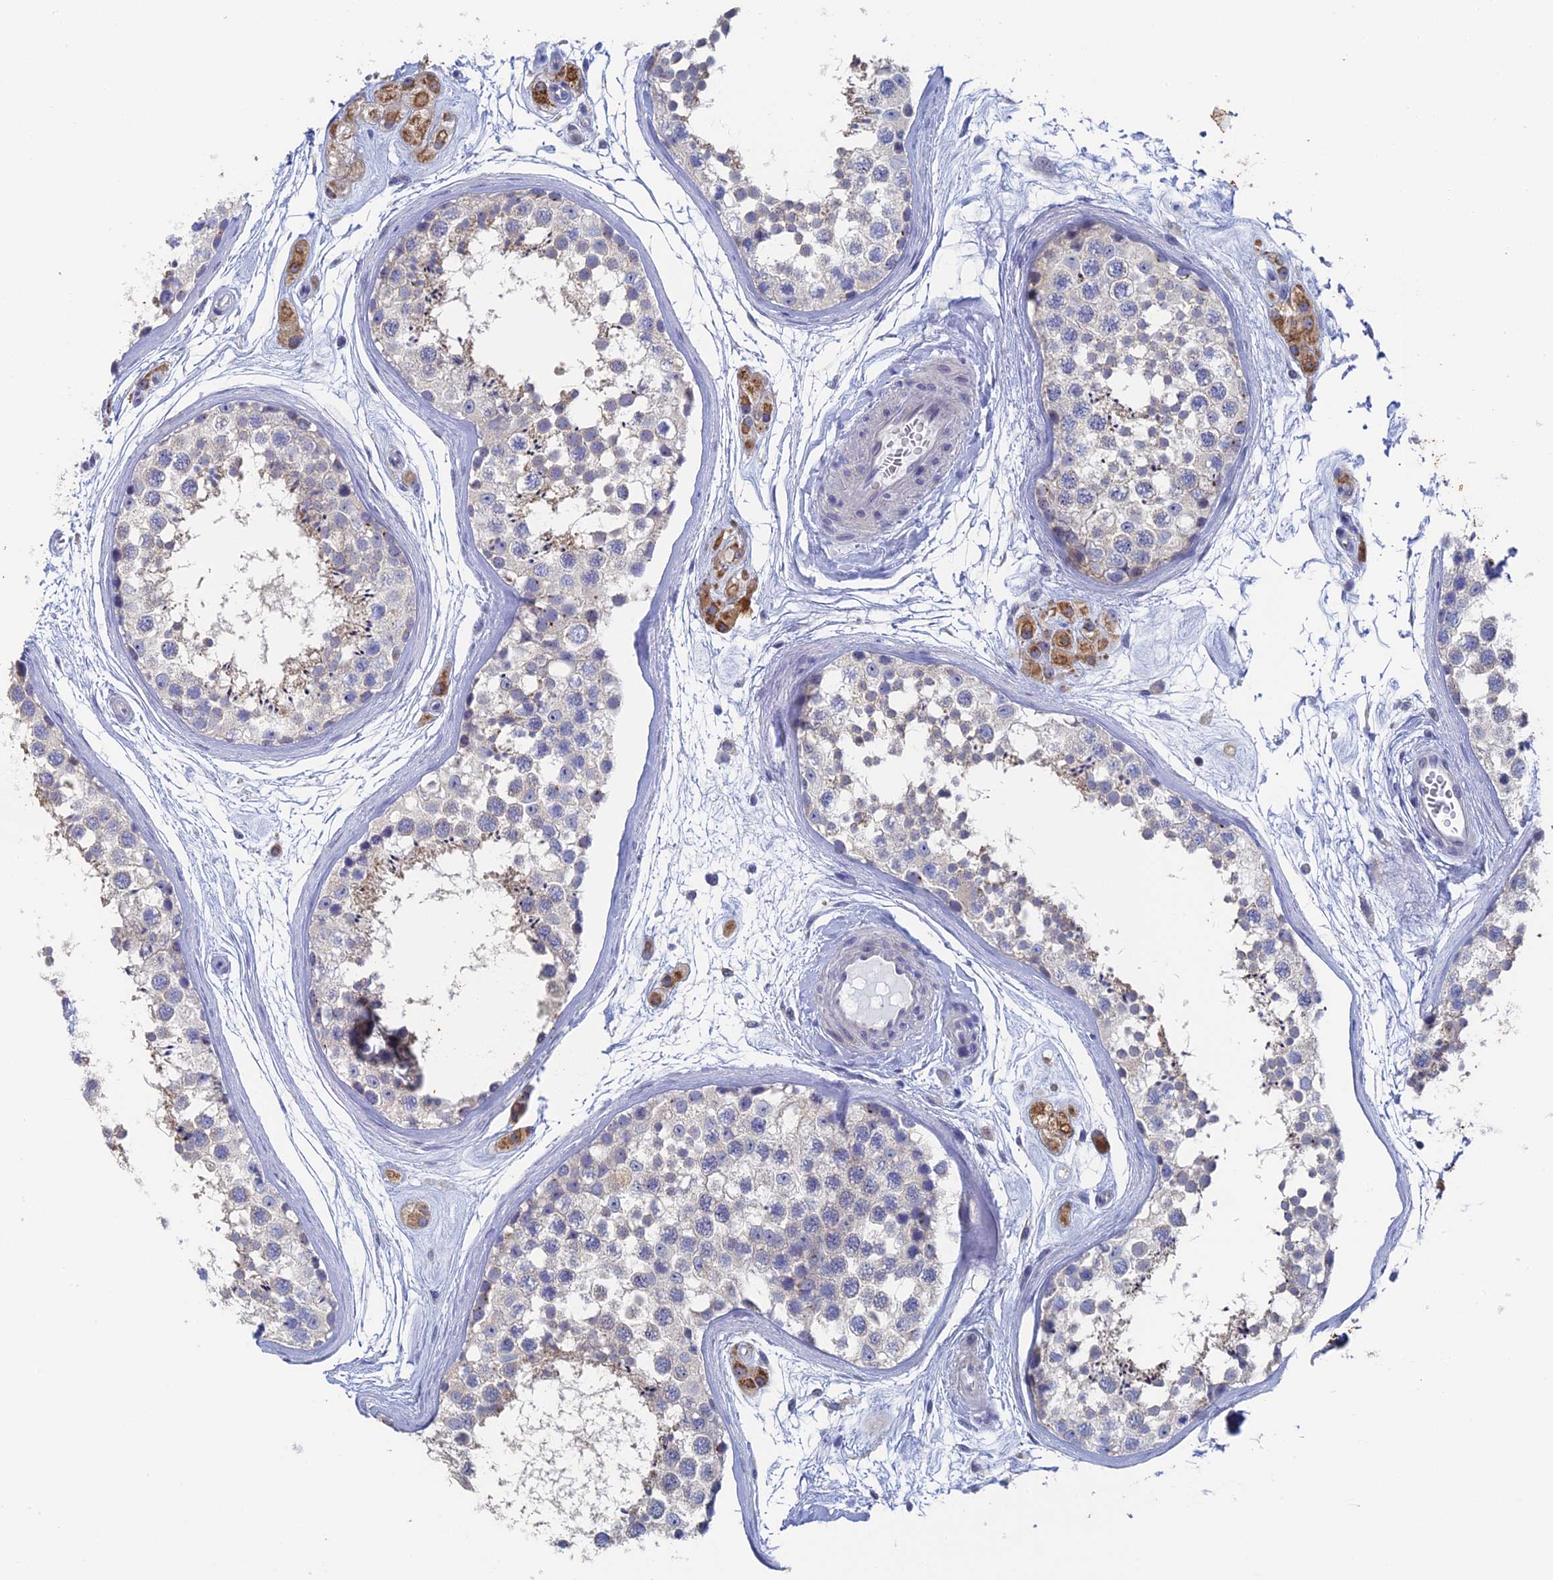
{"staining": {"intensity": "negative", "quantity": "none", "location": "none"}, "tissue": "testis", "cell_type": "Cells in seminiferous ducts", "image_type": "normal", "snomed": [{"axis": "morphology", "description": "Normal tissue, NOS"}, {"axis": "topography", "description": "Testis"}], "caption": "High magnification brightfield microscopy of unremarkable testis stained with DAB (3,3'-diaminobenzidine) (brown) and counterstained with hematoxylin (blue): cells in seminiferous ducts show no significant expression. (DAB (3,3'-diaminobenzidine) IHC visualized using brightfield microscopy, high magnification).", "gene": "SRFBP1", "patient": {"sex": "male", "age": 56}}